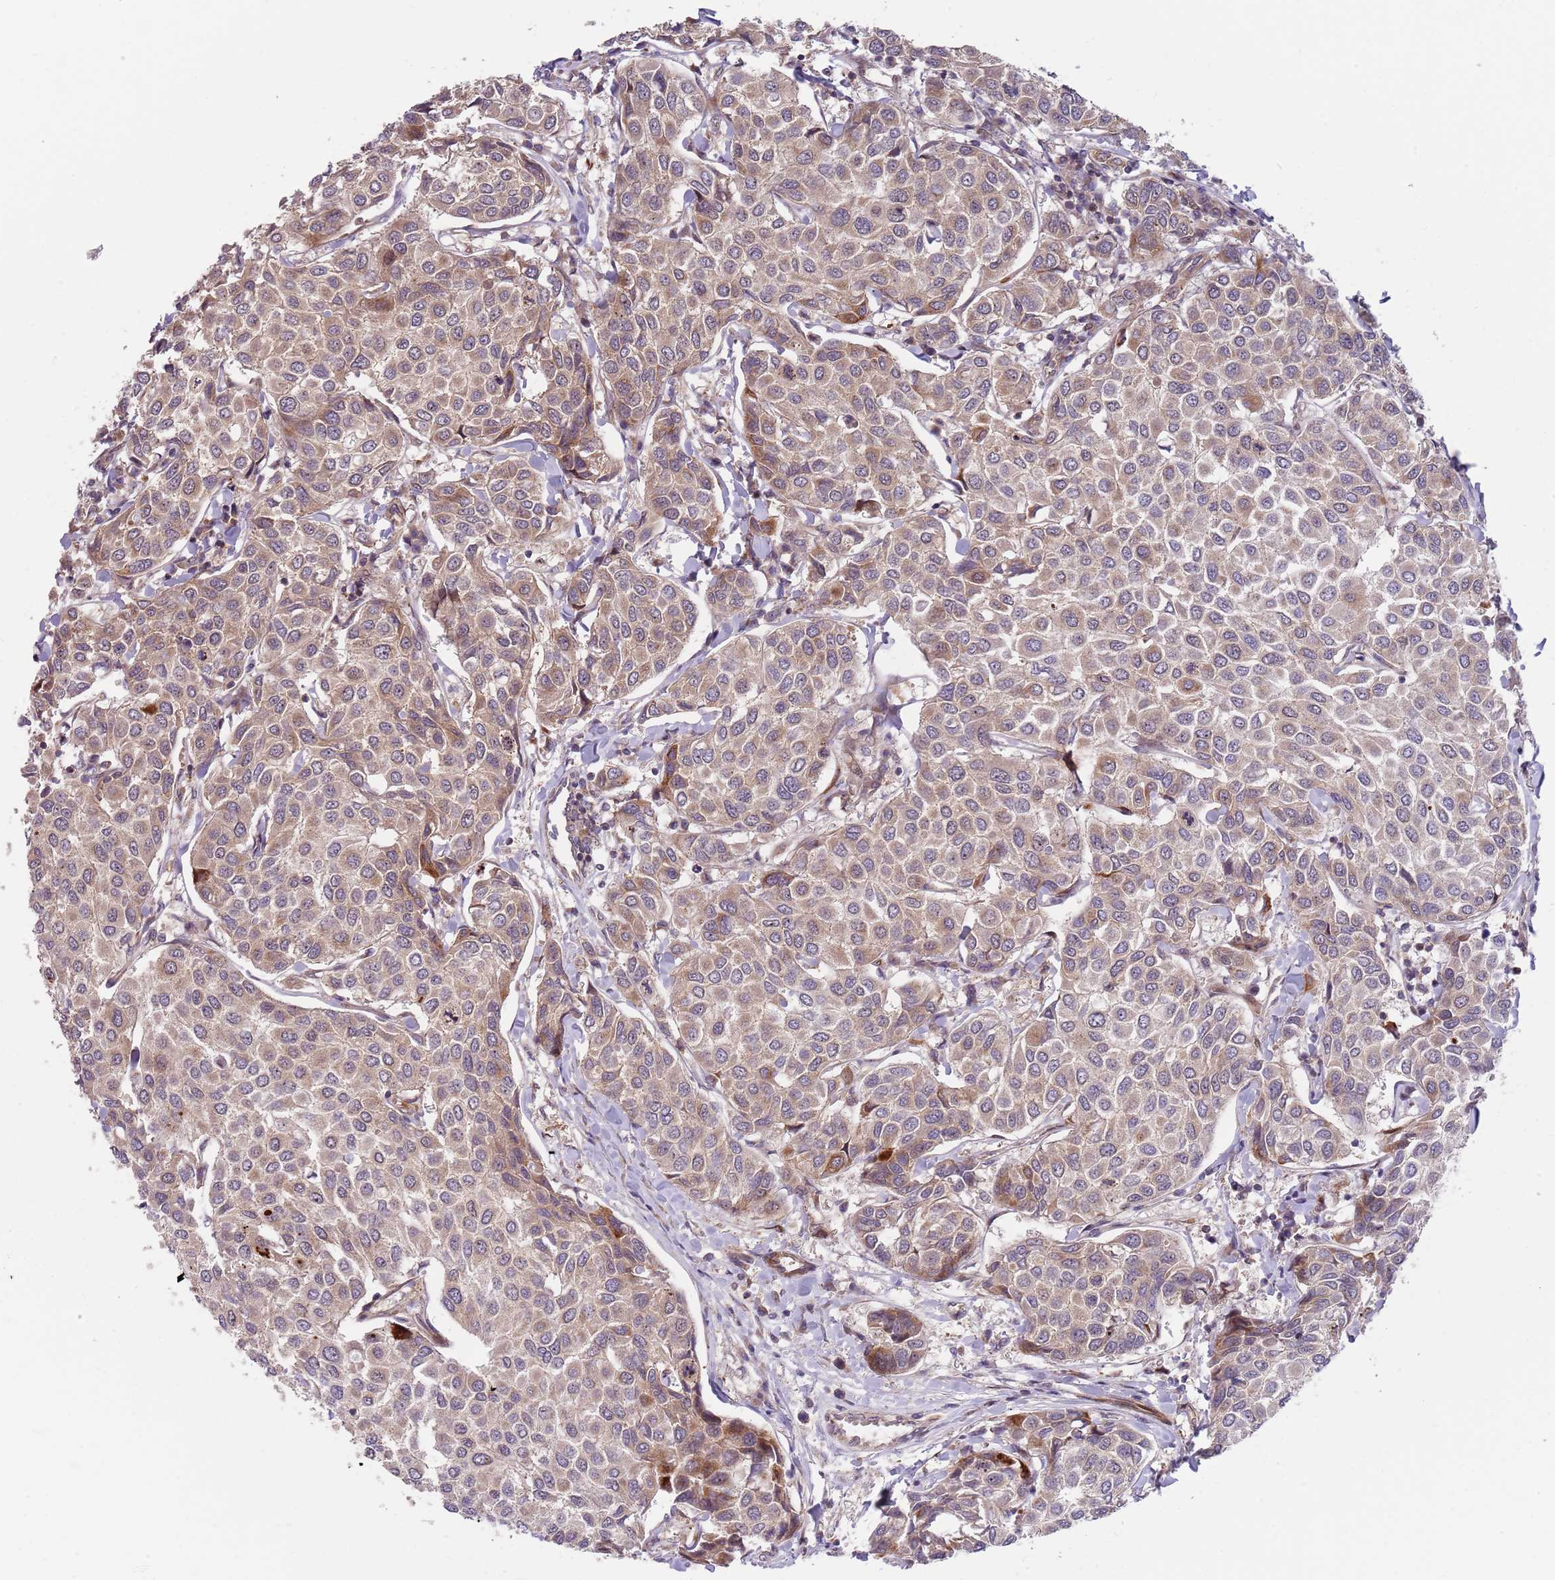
{"staining": {"intensity": "moderate", "quantity": "25%-75%", "location": "cytoplasmic/membranous,nuclear"}, "tissue": "breast cancer", "cell_type": "Tumor cells", "image_type": "cancer", "snomed": [{"axis": "morphology", "description": "Duct carcinoma"}, {"axis": "topography", "description": "Breast"}], "caption": "Moderate cytoplasmic/membranous and nuclear staining is present in about 25%-75% of tumor cells in breast cancer (invasive ductal carcinoma). (Brightfield microscopy of DAB IHC at high magnification).", "gene": "GGA1", "patient": {"sex": "female", "age": 55}}